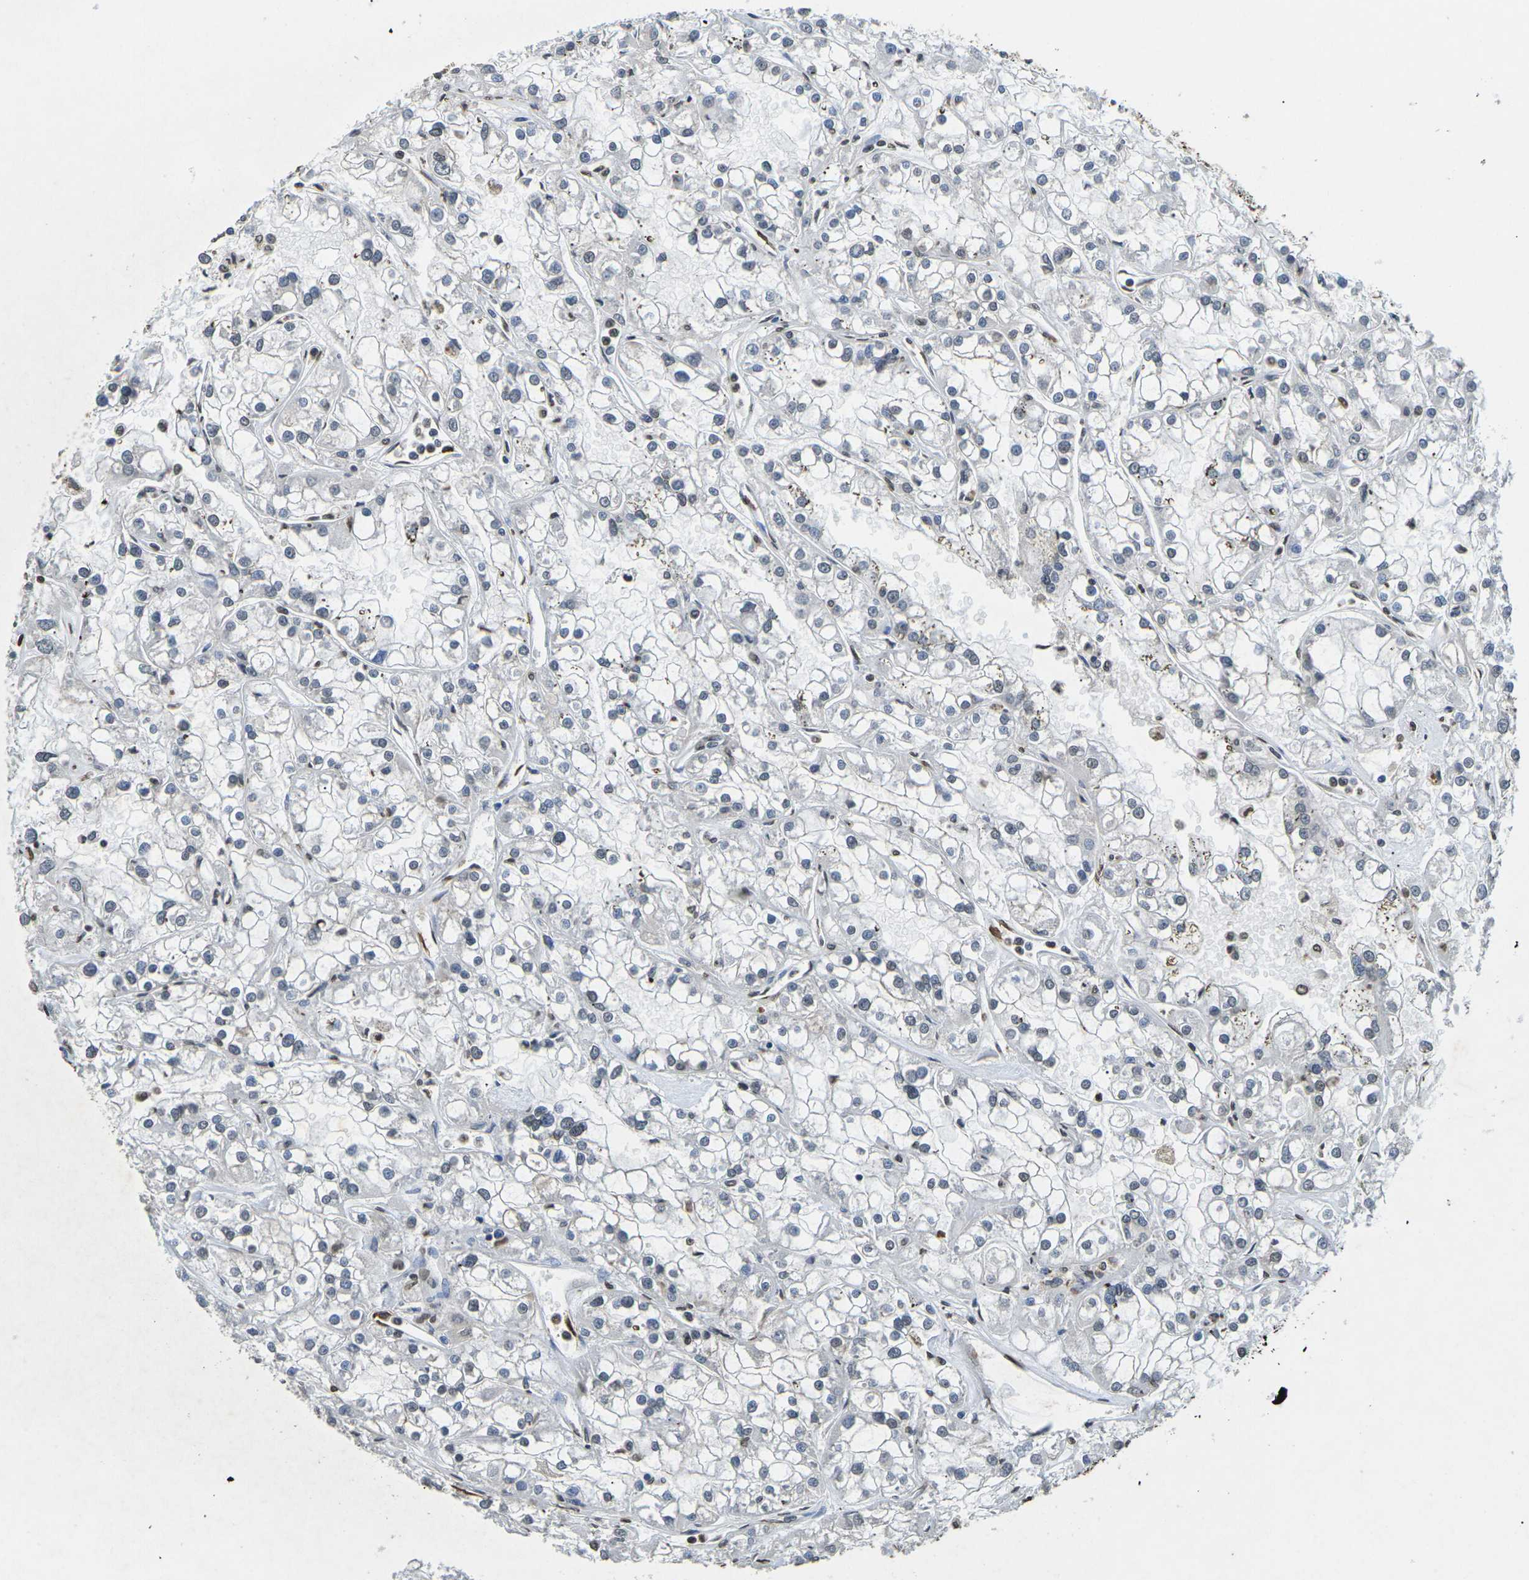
{"staining": {"intensity": "negative", "quantity": "none", "location": "none"}, "tissue": "renal cancer", "cell_type": "Tumor cells", "image_type": "cancer", "snomed": [{"axis": "morphology", "description": "Adenocarcinoma, NOS"}, {"axis": "topography", "description": "Kidney"}], "caption": "This is a photomicrograph of immunohistochemistry staining of renal adenocarcinoma, which shows no expression in tumor cells. (Stains: DAB (3,3'-diaminobenzidine) immunohistochemistry with hematoxylin counter stain, Microscopy: brightfield microscopy at high magnification).", "gene": "SCNN1B", "patient": {"sex": "female", "age": 52}}